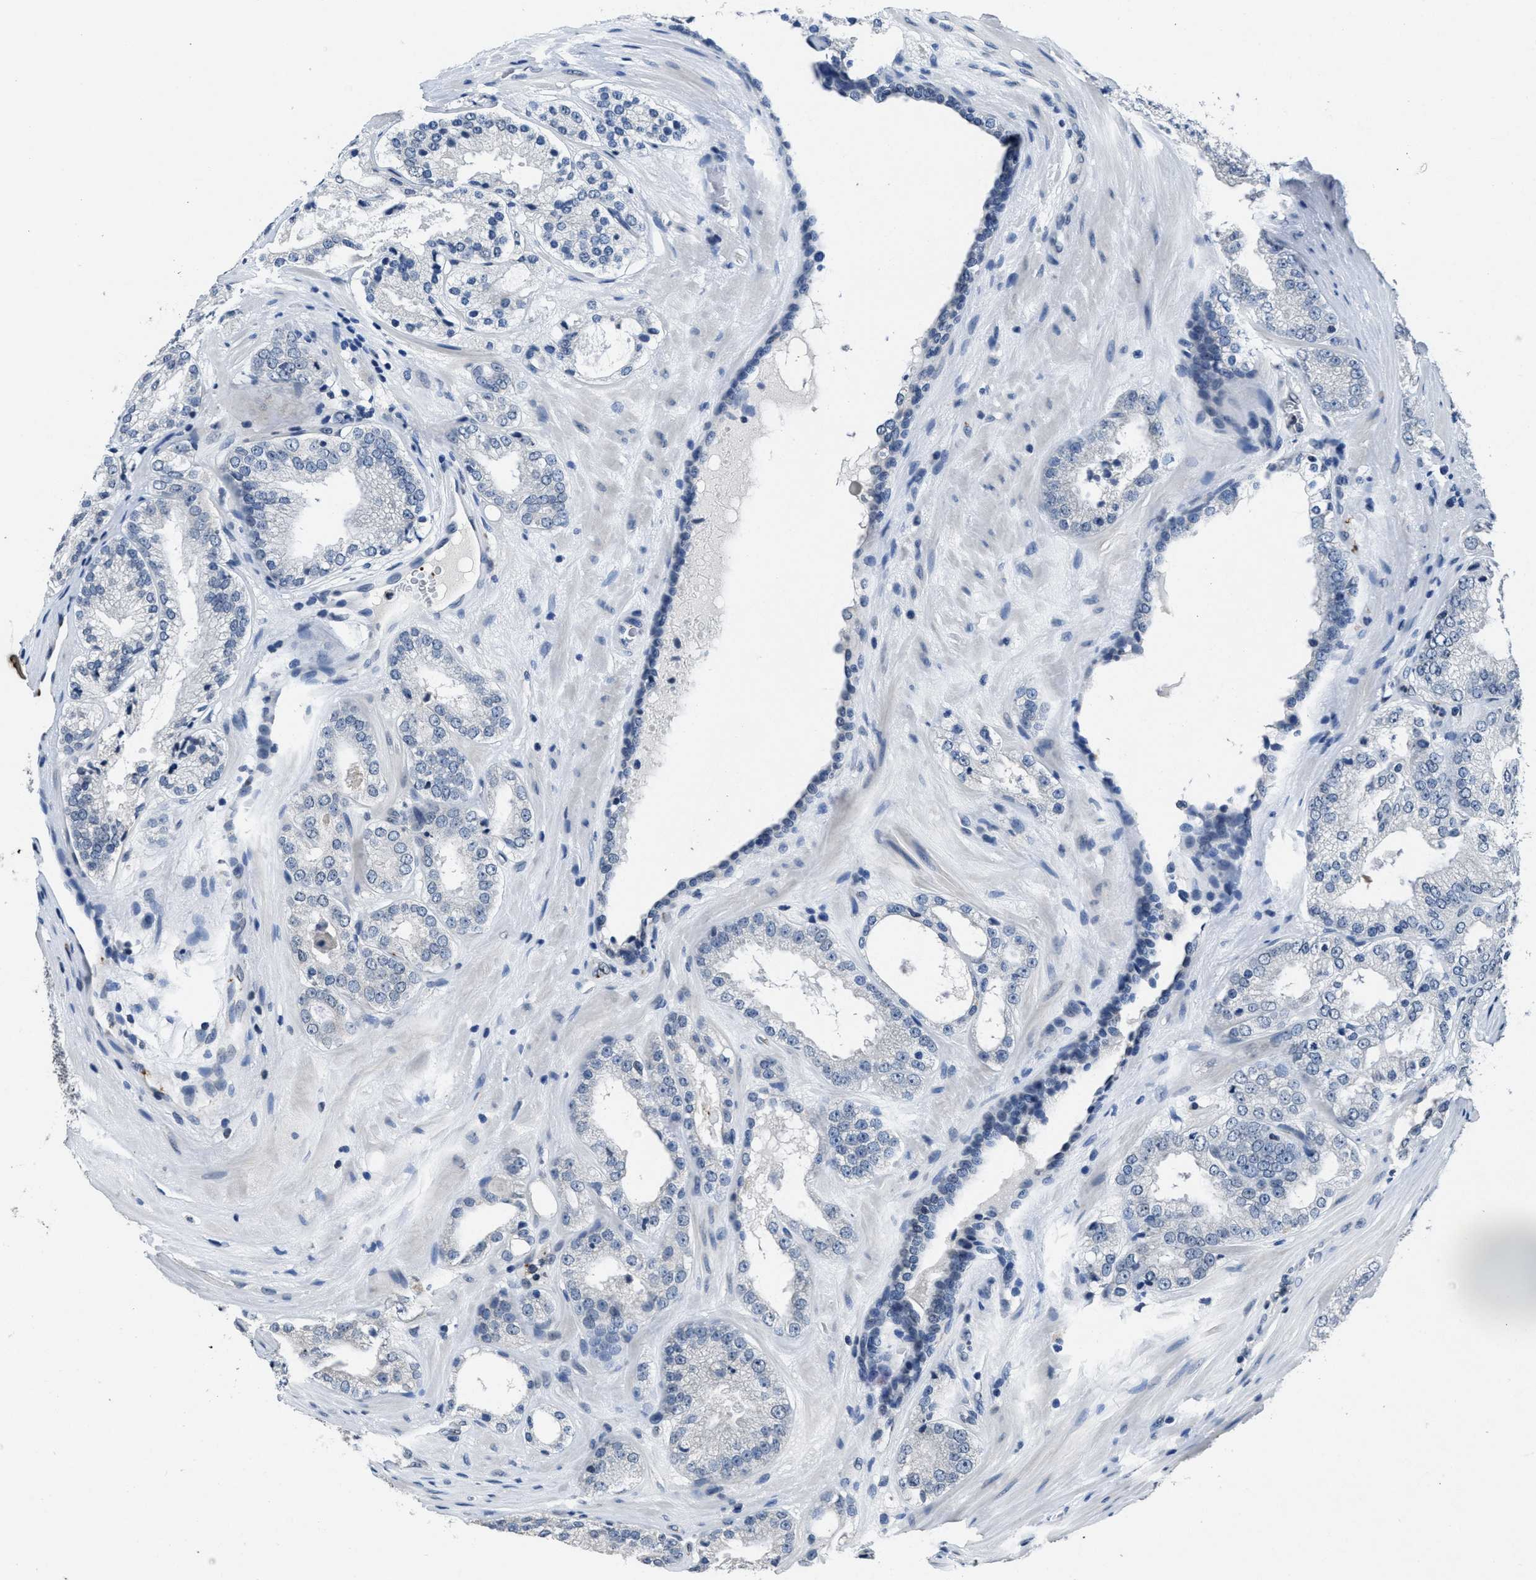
{"staining": {"intensity": "negative", "quantity": "none", "location": "none"}, "tissue": "prostate cancer", "cell_type": "Tumor cells", "image_type": "cancer", "snomed": [{"axis": "morphology", "description": "Adenocarcinoma, High grade"}, {"axis": "topography", "description": "Prostate"}], "caption": "A high-resolution micrograph shows immunohistochemistry staining of adenocarcinoma (high-grade) (prostate), which shows no significant expression in tumor cells.", "gene": "ITGA2B", "patient": {"sex": "male", "age": 65}}